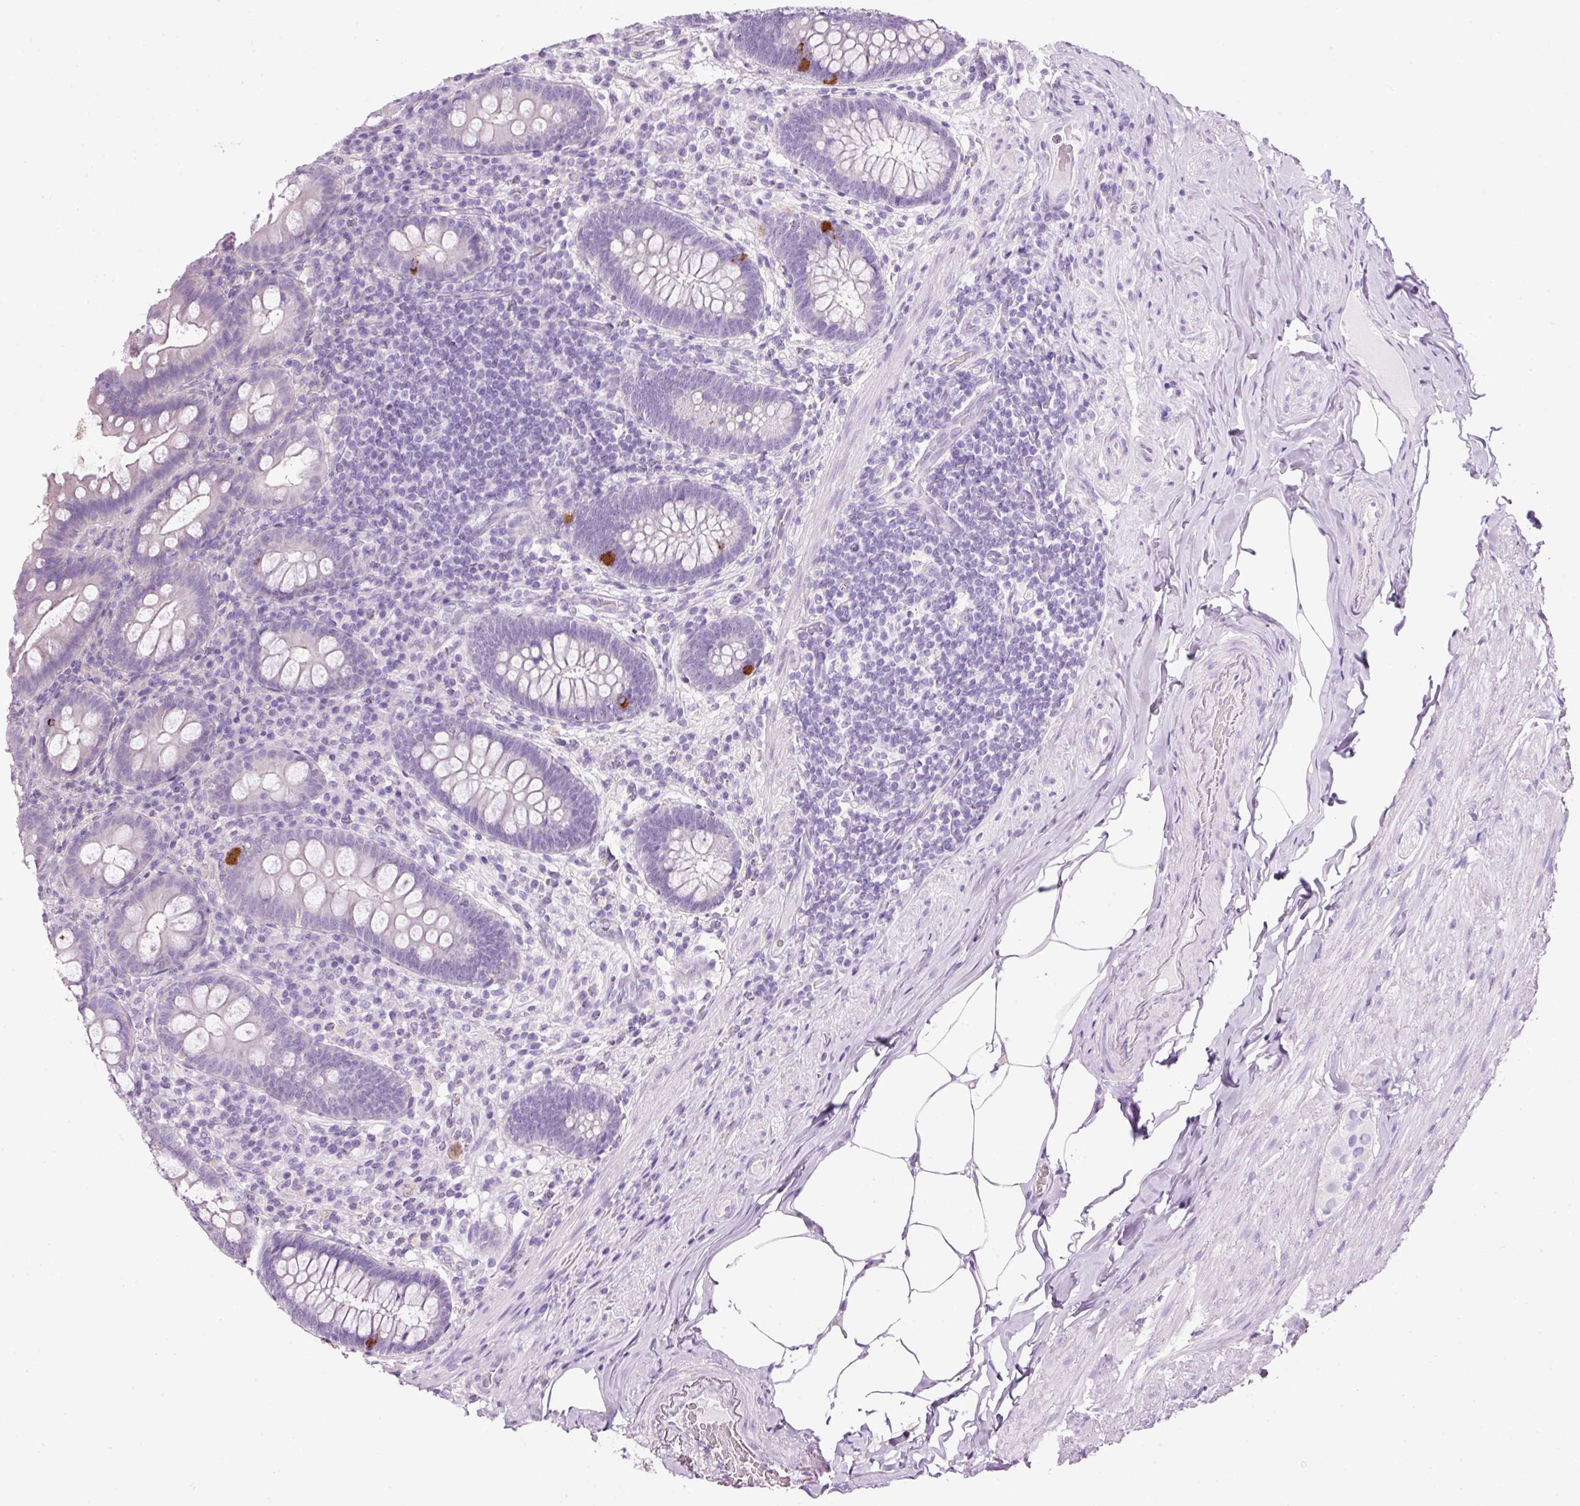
{"staining": {"intensity": "strong", "quantity": "<25%", "location": "cytoplasmic/membranous"}, "tissue": "appendix", "cell_type": "Glandular cells", "image_type": "normal", "snomed": [{"axis": "morphology", "description": "Normal tissue, NOS"}, {"axis": "topography", "description": "Appendix"}], "caption": "A photomicrograph of appendix stained for a protein reveals strong cytoplasmic/membranous brown staining in glandular cells.", "gene": "BSND", "patient": {"sex": "male", "age": 71}}